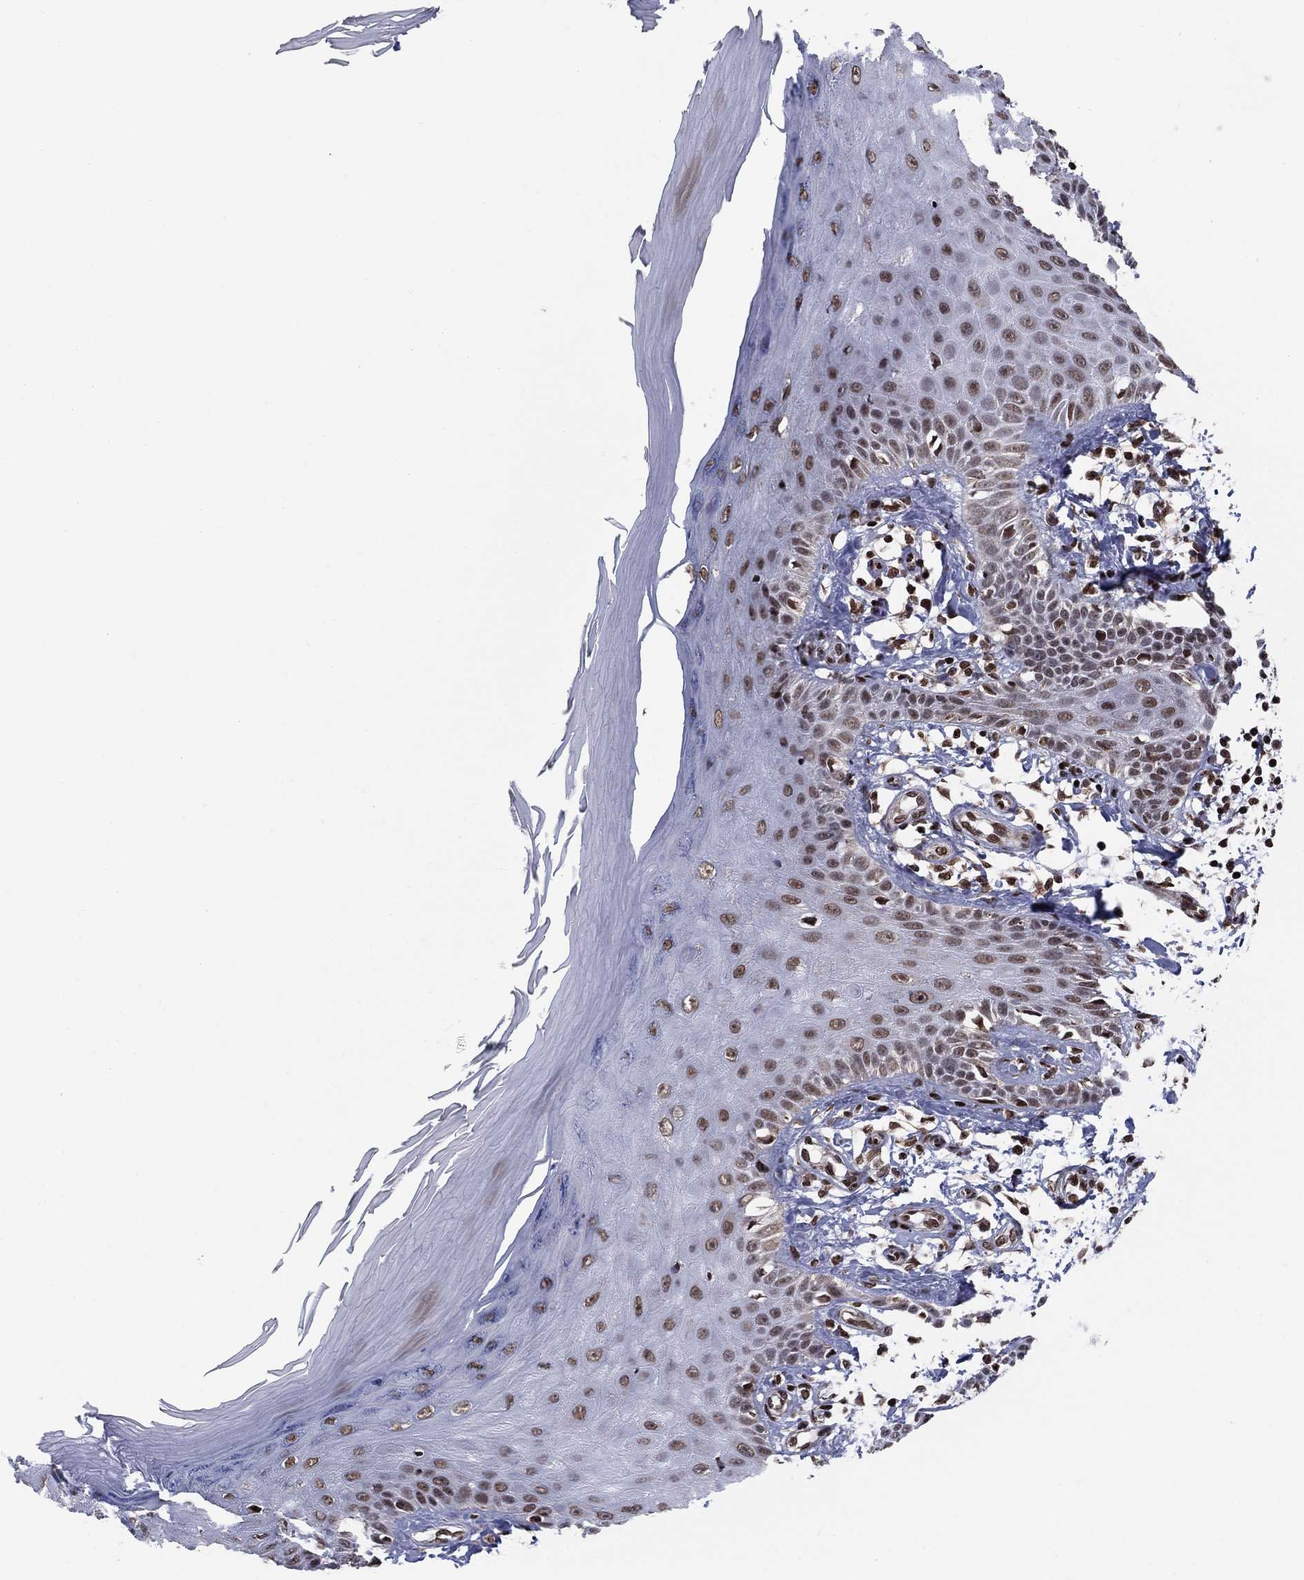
{"staining": {"intensity": "moderate", "quantity": "25%-75%", "location": "cytoplasmic/membranous,nuclear"}, "tissue": "skin", "cell_type": "Fibroblasts", "image_type": "normal", "snomed": [{"axis": "morphology", "description": "Normal tissue, NOS"}, {"axis": "morphology", "description": "Inflammation, NOS"}, {"axis": "morphology", "description": "Fibrosis, NOS"}, {"axis": "topography", "description": "Skin"}], "caption": "DAB (3,3'-diaminobenzidine) immunohistochemical staining of benign human skin shows moderate cytoplasmic/membranous,nuclear protein staining in approximately 25%-75% of fibroblasts.", "gene": "N4BP2", "patient": {"sex": "male", "age": 71}}